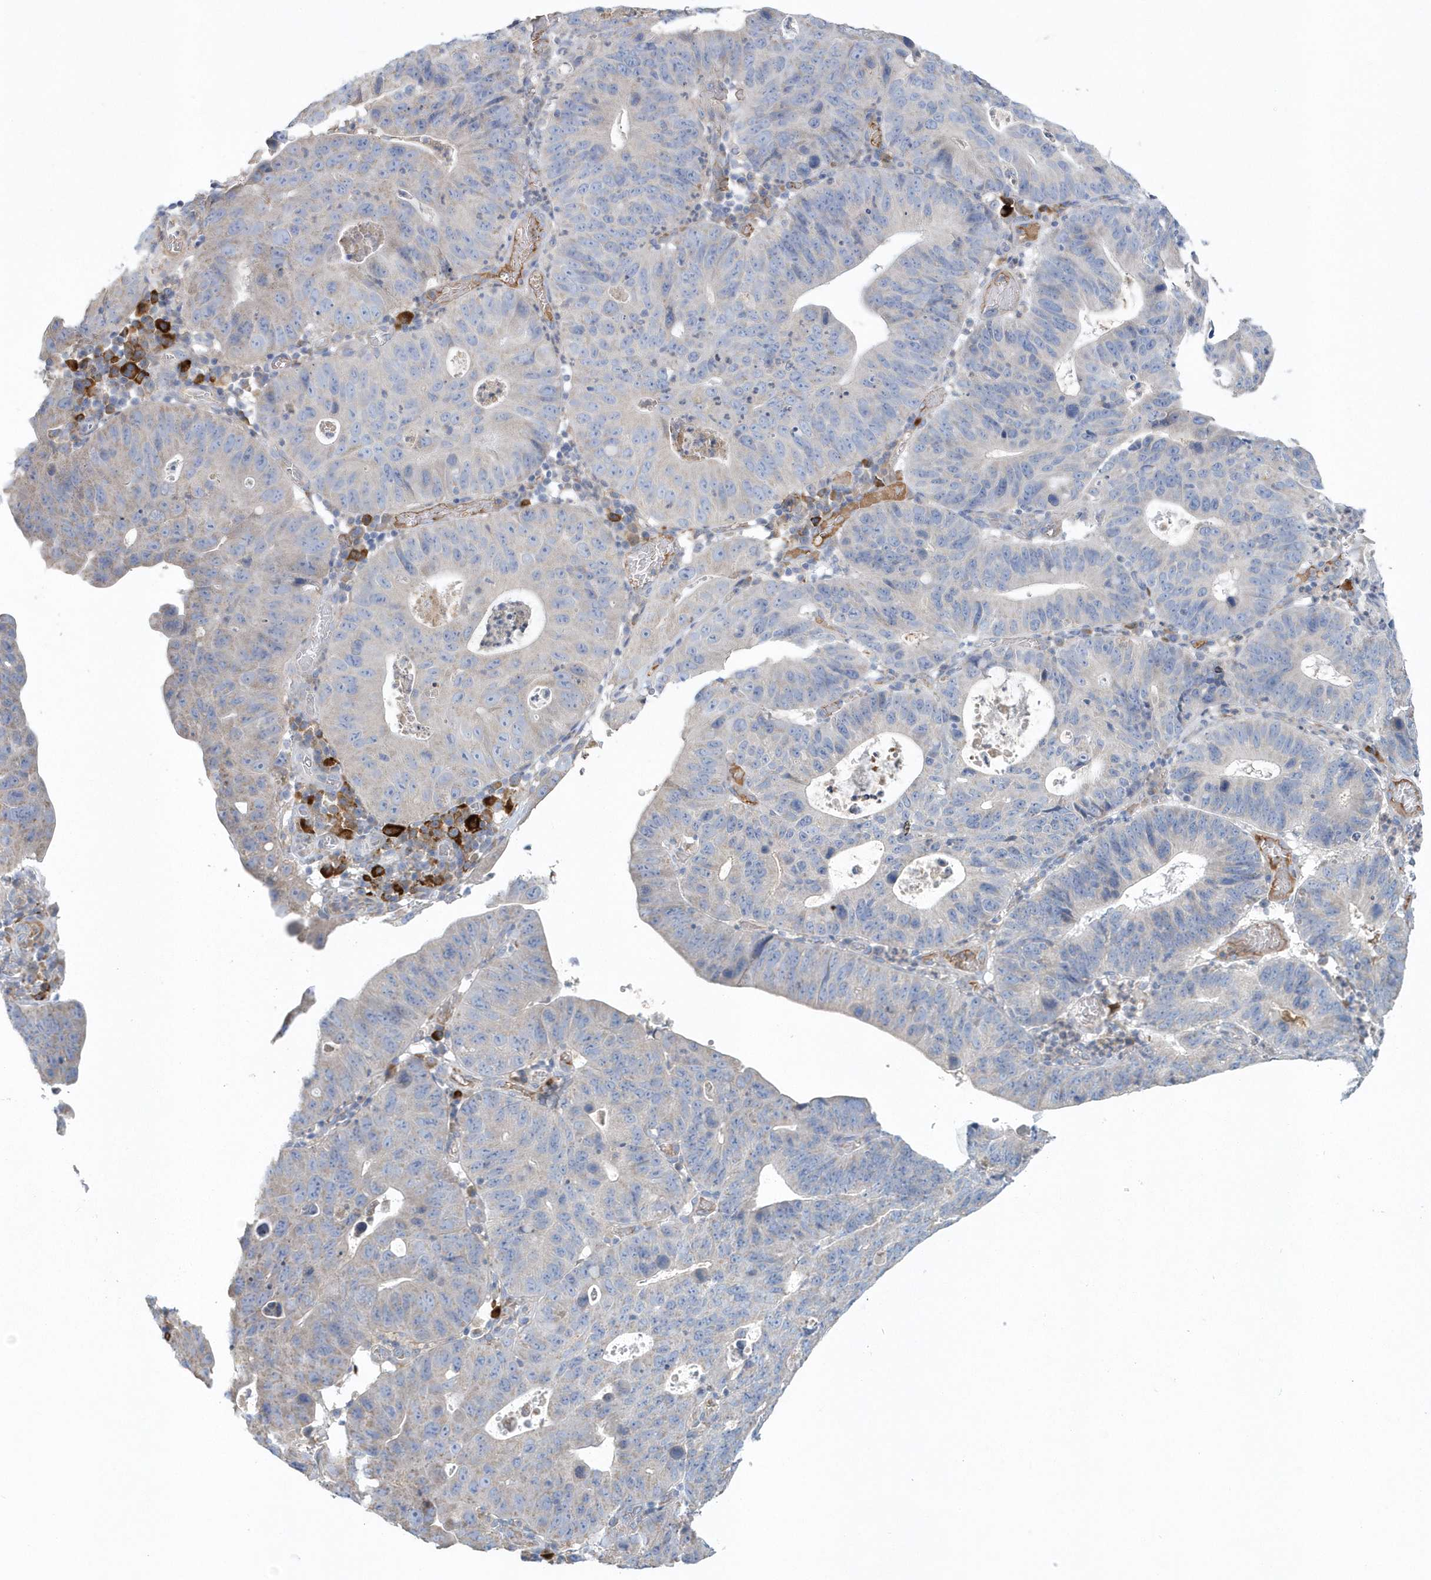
{"staining": {"intensity": "weak", "quantity": "<25%", "location": "cytoplasmic/membranous"}, "tissue": "stomach cancer", "cell_type": "Tumor cells", "image_type": "cancer", "snomed": [{"axis": "morphology", "description": "Adenocarcinoma, NOS"}, {"axis": "topography", "description": "Stomach"}], "caption": "Stomach cancer stained for a protein using immunohistochemistry exhibits no staining tumor cells.", "gene": "SPATA18", "patient": {"sex": "male", "age": 59}}